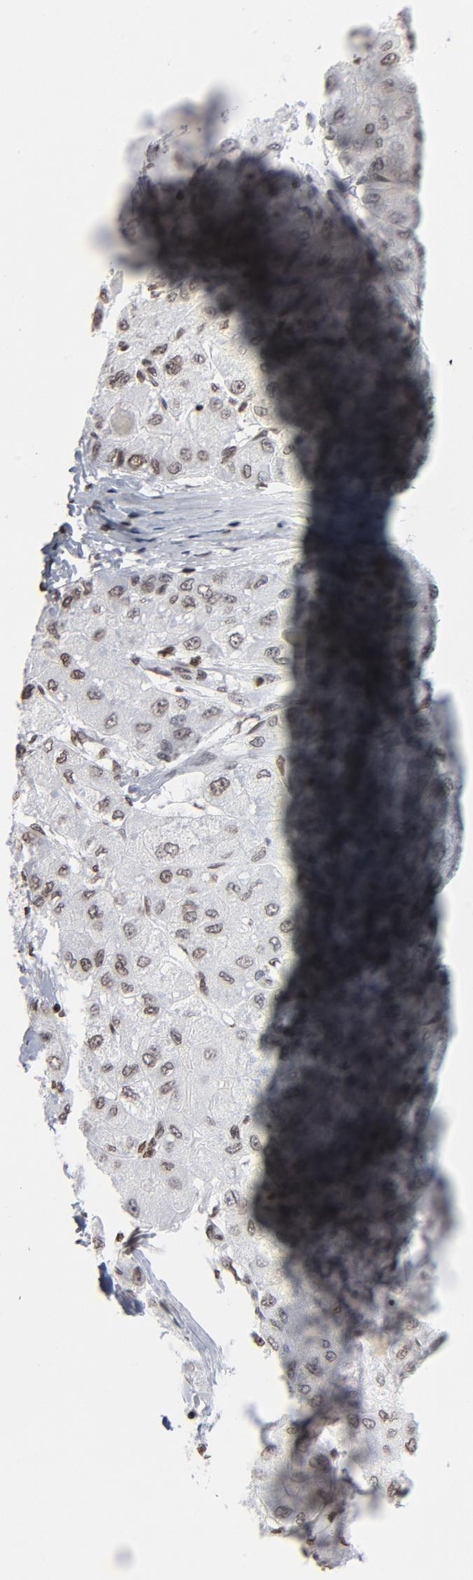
{"staining": {"intensity": "weak", "quantity": ">75%", "location": "nuclear"}, "tissue": "liver cancer", "cell_type": "Tumor cells", "image_type": "cancer", "snomed": [{"axis": "morphology", "description": "Carcinoma, Hepatocellular, NOS"}, {"axis": "topography", "description": "Liver"}], "caption": "Brown immunohistochemical staining in human liver hepatocellular carcinoma demonstrates weak nuclear staining in approximately >75% of tumor cells.", "gene": "H2AC12", "patient": {"sex": "male", "age": 80}}